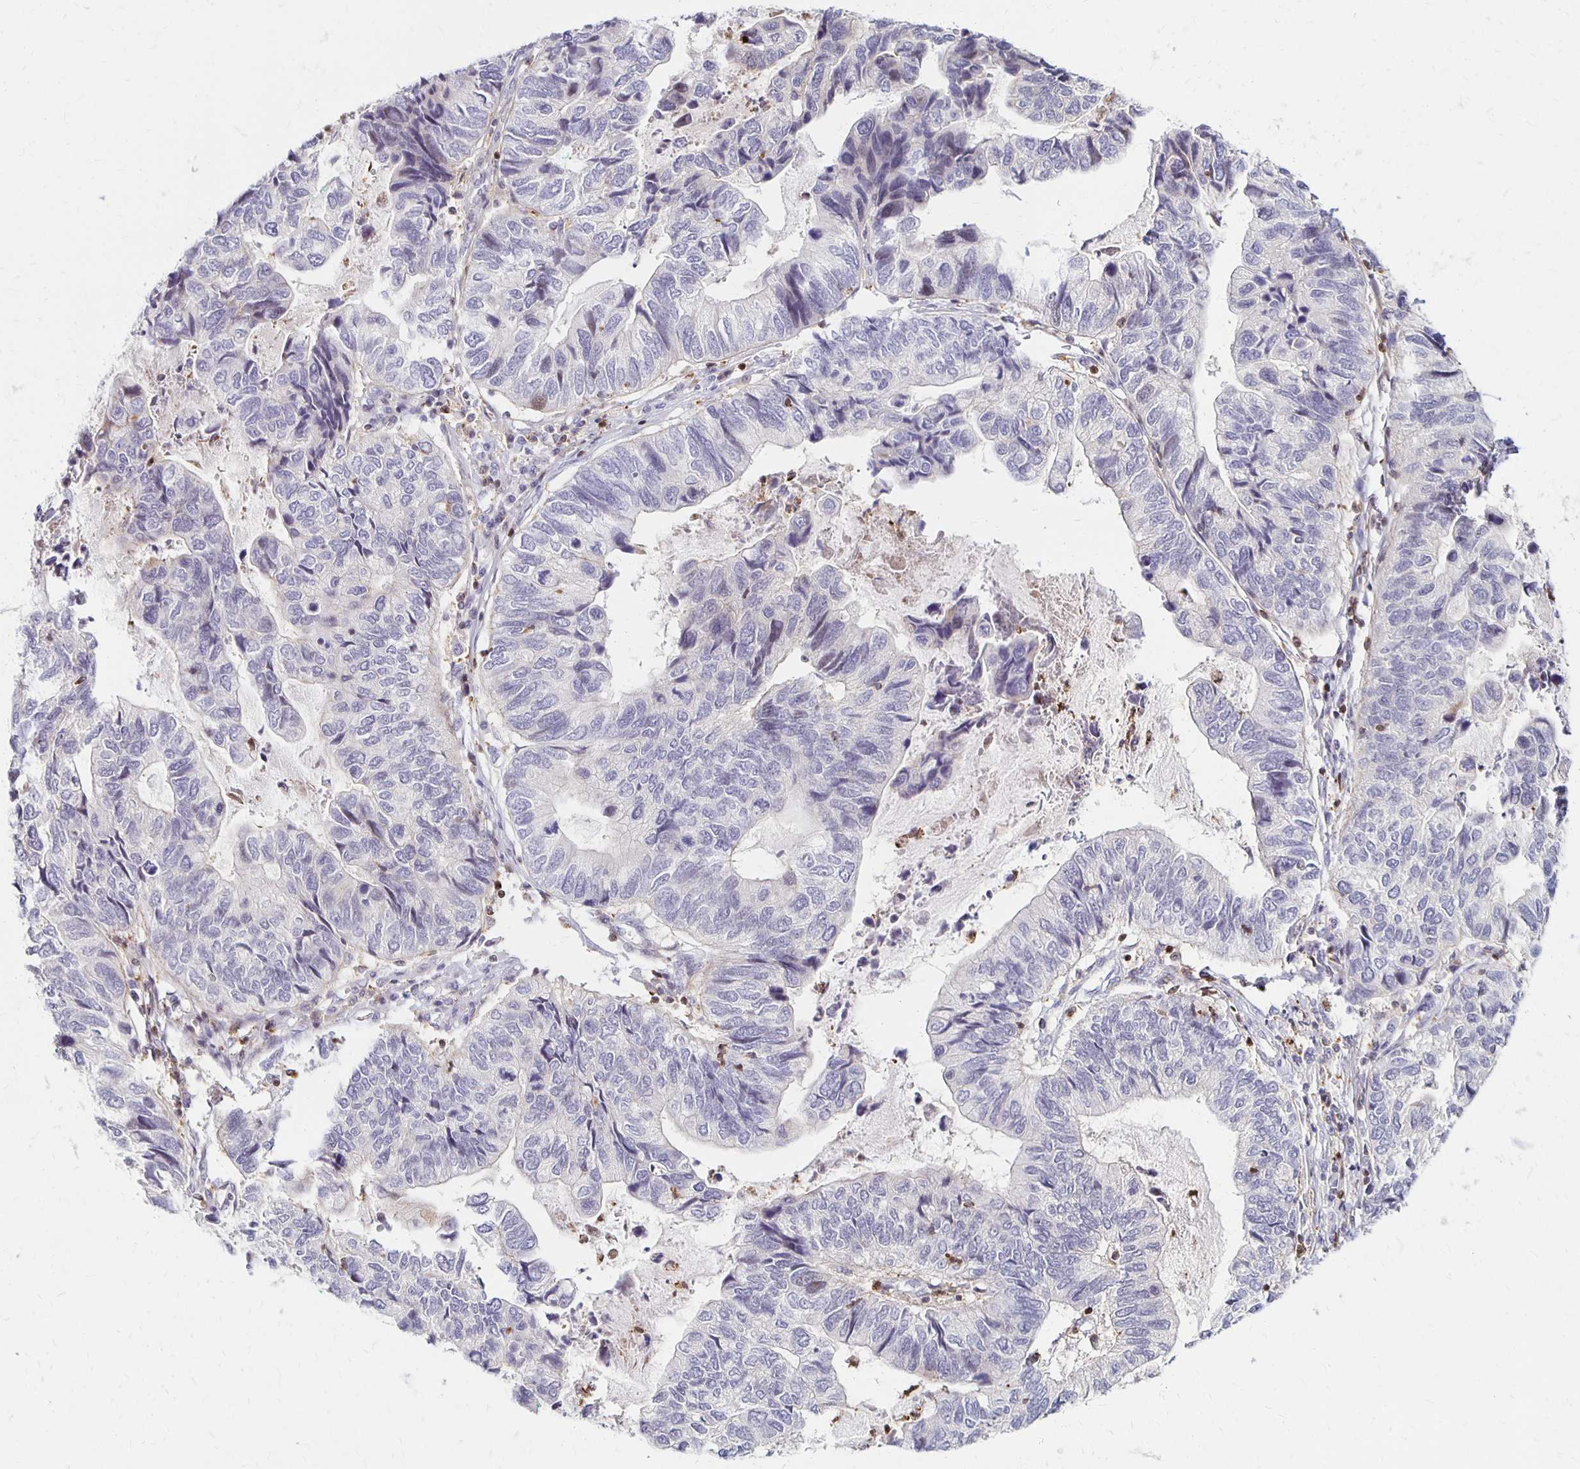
{"staining": {"intensity": "negative", "quantity": "none", "location": "none"}, "tissue": "stomach cancer", "cell_type": "Tumor cells", "image_type": "cancer", "snomed": [{"axis": "morphology", "description": "Adenocarcinoma, NOS"}, {"axis": "topography", "description": "Stomach, upper"}], "caption": "This is an IHC photomicrograph of stomach adenocarcinoma. There is no staining in tumor cells.", "gene": "CCL21", "patient": {"sex": "female", "age": 67}}